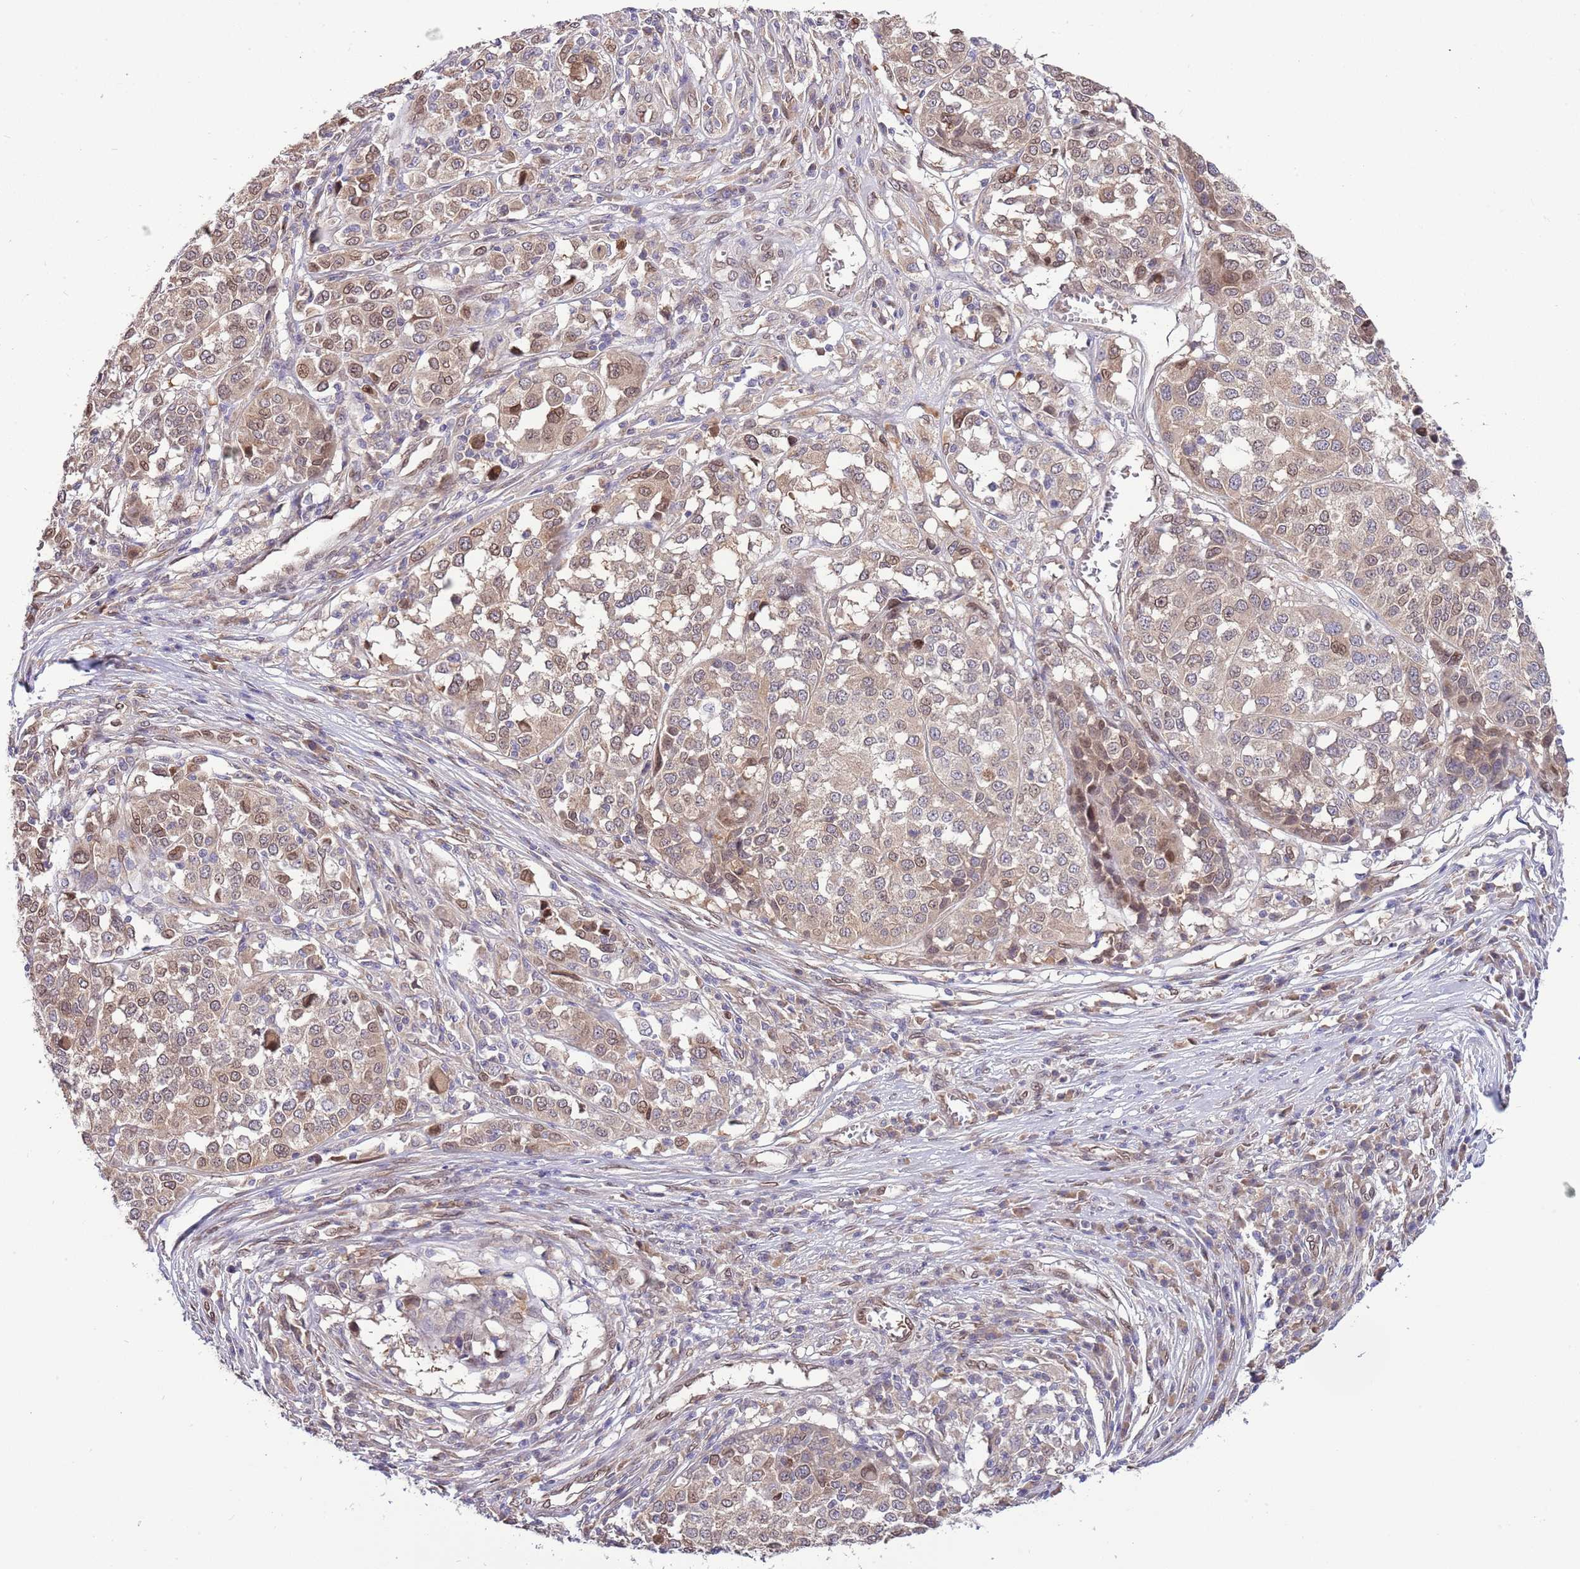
{"staining": {"intensity": "weak", "quantity": "25%-75%", "location": "cytoplasmic/membranous,nuclear"}, "tissue": "melanoma", "cell_type": "Tumor cells", "image_type": "cancer", "snomed": [{"axis": "morphology", "description": "Malignant melanoma, Metastatic site"}, {"axis": "topography", "description": "Lymph node"}], "caption": "The photomicrograph shows a brown stain indicating the presence of a protein in the cytoplasmic/membranous and nuclear of tumor cells in malignant melanoma (metastatic site).", "gene": "ZNF665", "patient": {"sex": "male", "age": 44}}